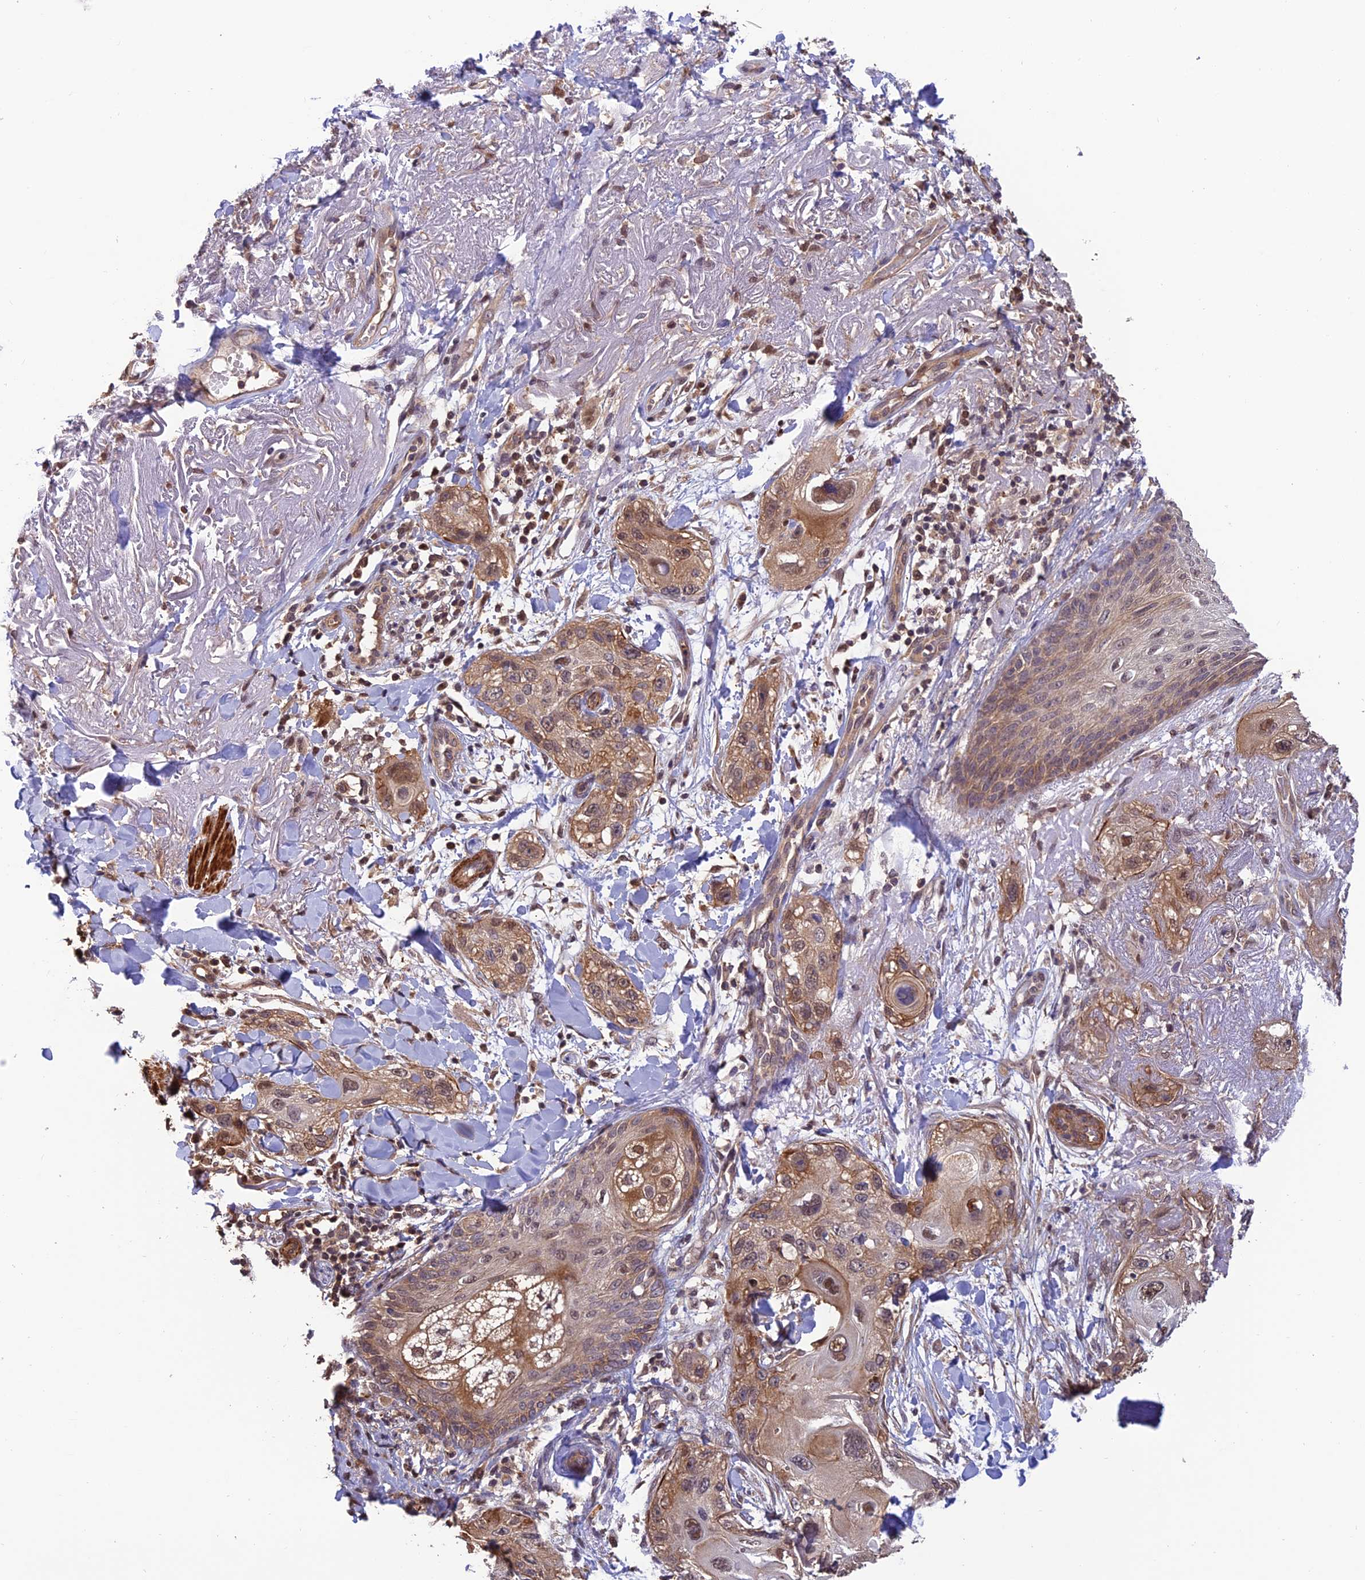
{"staining": {"intensity": "moderate", "quantity": "25%-75%", "location": "cytoplasmic/membranous,nuclear"}, "tissue": "skin cancer", "cell_type": "Tumor cells", "image_type": "cancer", "snomed": [{"axis": "morphology", "description": "Normal tissue, NOS"}, {"axis": "morphology", "description": "Squamous cell carcinoma, NOS"}, {"axis": "topography", "description": "Skin"}], "caption": "Tumor cells display medium levels of moderate cytoplasmic/membranous and nuclear staining in approximately 25%-75% of cells in human skin cancer. (IHC, brightfield microscopy, high magnification).", "gene": "PSMB3", "patient": {"sex": "male", "age": 72}}